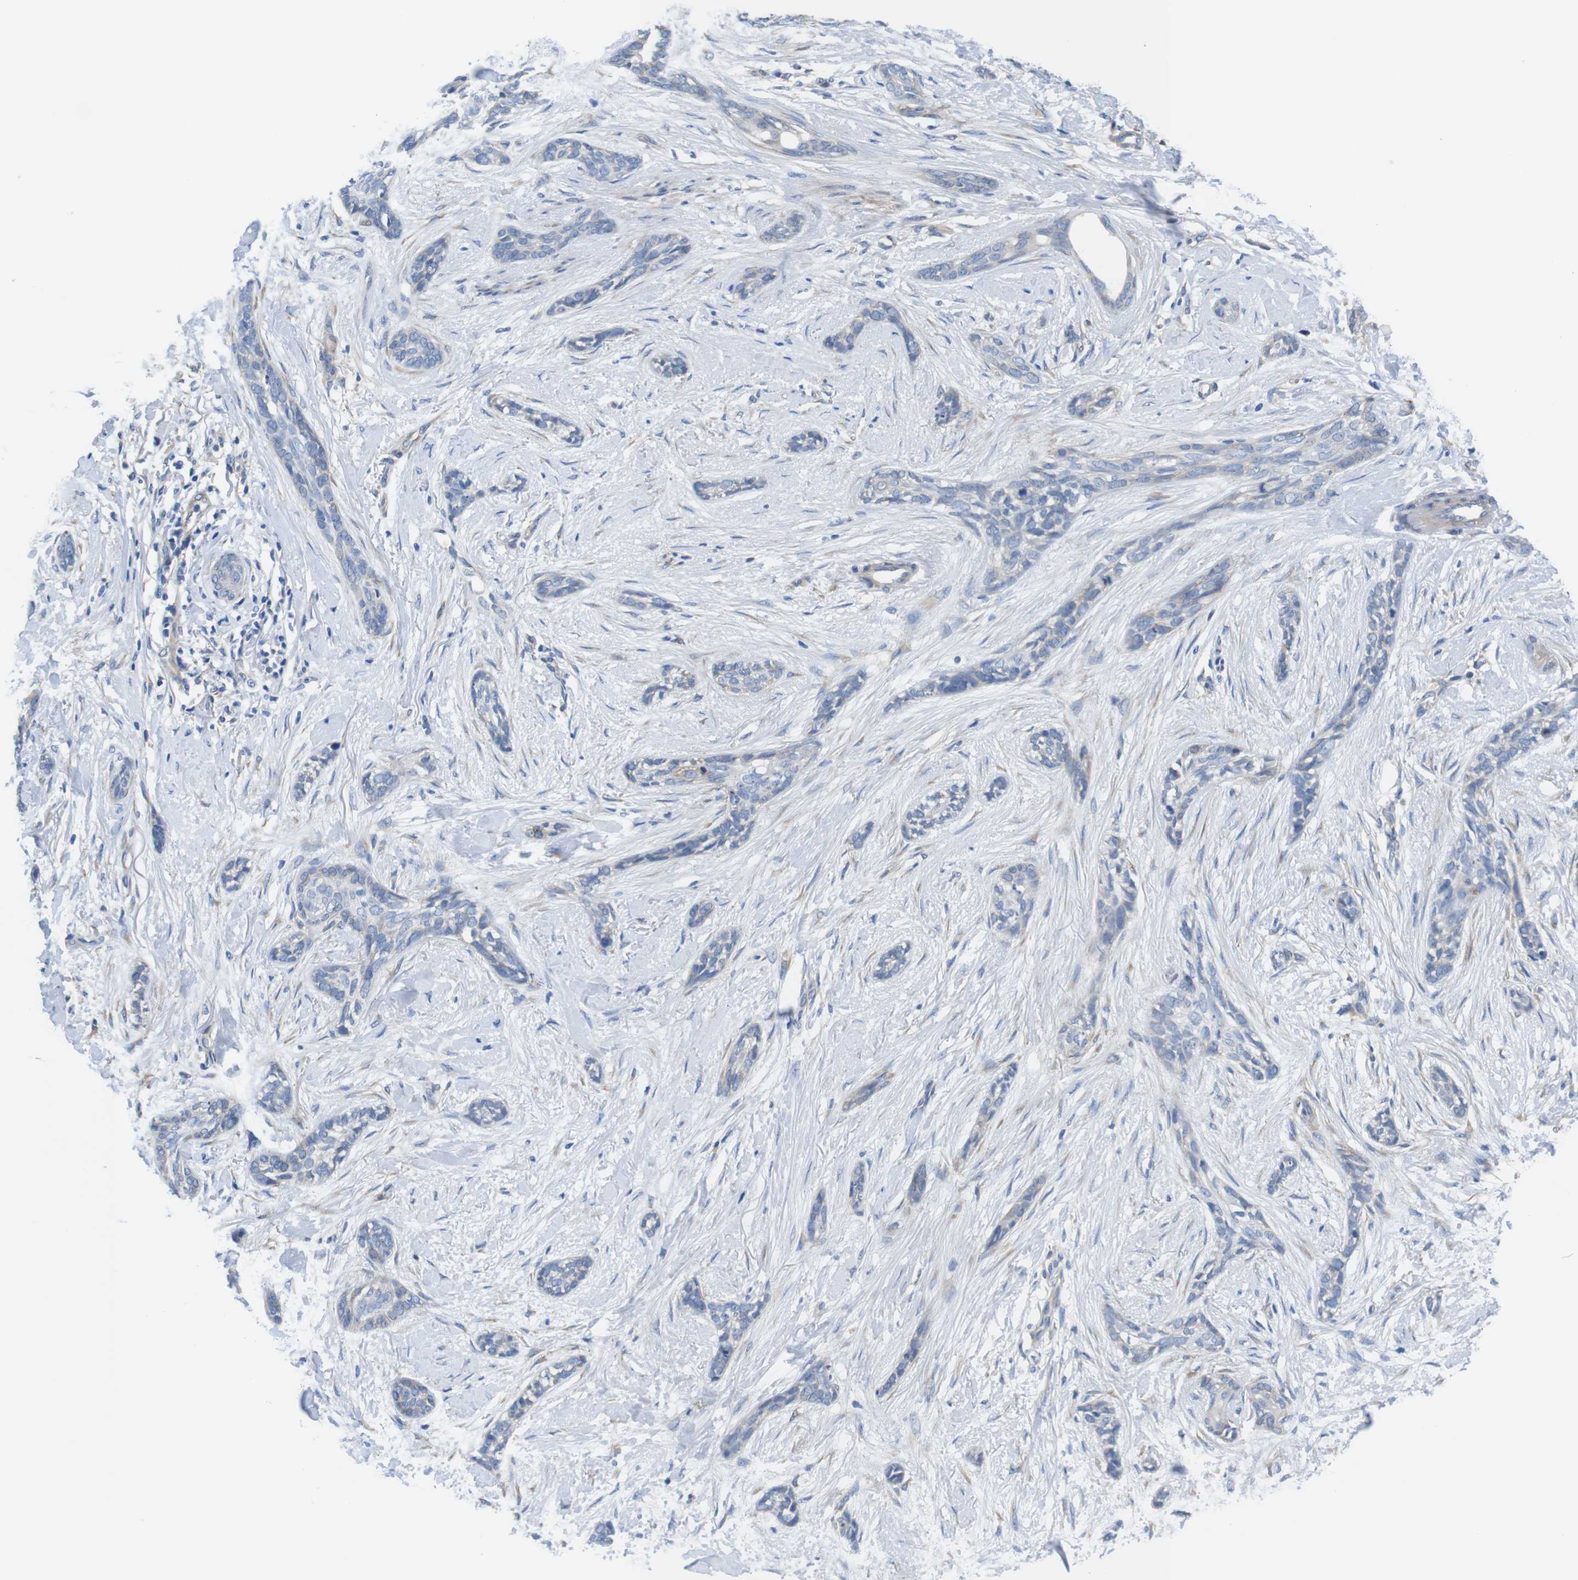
{"staining": {"intensity": "negative", "quantity": "none", "location": "none"}, "tissue": "skin cancer", "cell_type": "Tumor cells", "image_type": "cancer", "snomed": [{"axis": "morphology", "description": "Basal cell carcinoma"}, {"axis": "morphology", "description": "Adnexal tumor, benign"}, {"axis": "topography", "description": "Skin"}], "caption": "Tumor cells are negative for brown protein staining in basal cell carcinoma (skin). (DAB immunohistochemistry, high magnification).", "gene": "CDH8", "patient": {"sex": "female", "age": 42}}